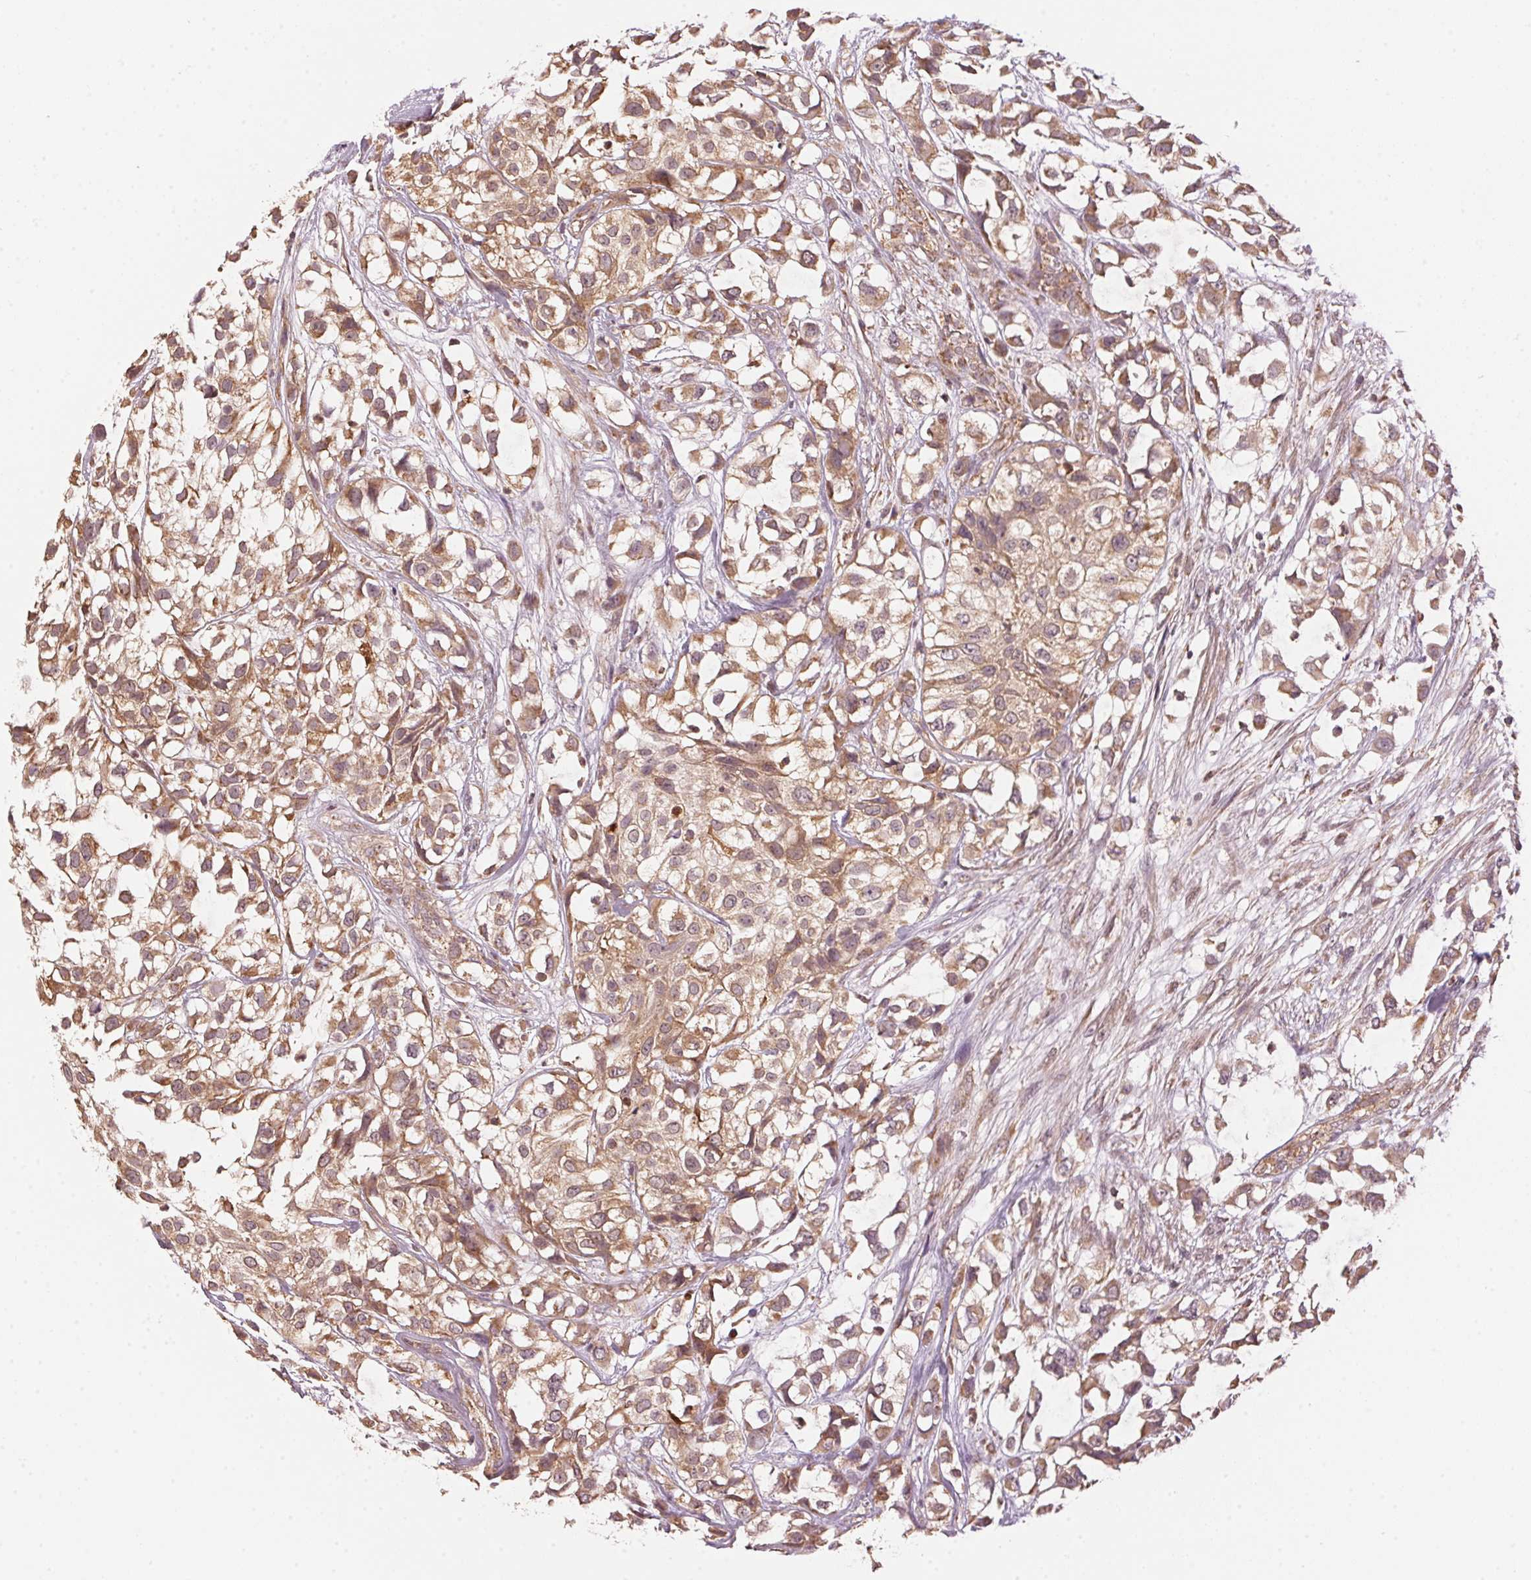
{"staining": {"intensity": "moderate", "quantity": ">75%", "location": "cytoplasmic/membranous"}, "tissue": "urothelial cancer", "cell_type": "Tumor cells", "image_type": "cancer", "snomed": [{"axis": "morphology", "description": "Urothelial carcinoma, High grade"}, {"axis": "topography", "description": "Urinary bladder"}], "caption": "This is a histology image of IHC staining of urothelial cancer, which shows moderate positivity in the cytoplasmic/membranous of tumor cells.", "gene": "ARHGAP6", "patient": {"sex": "male", "age": 56}}